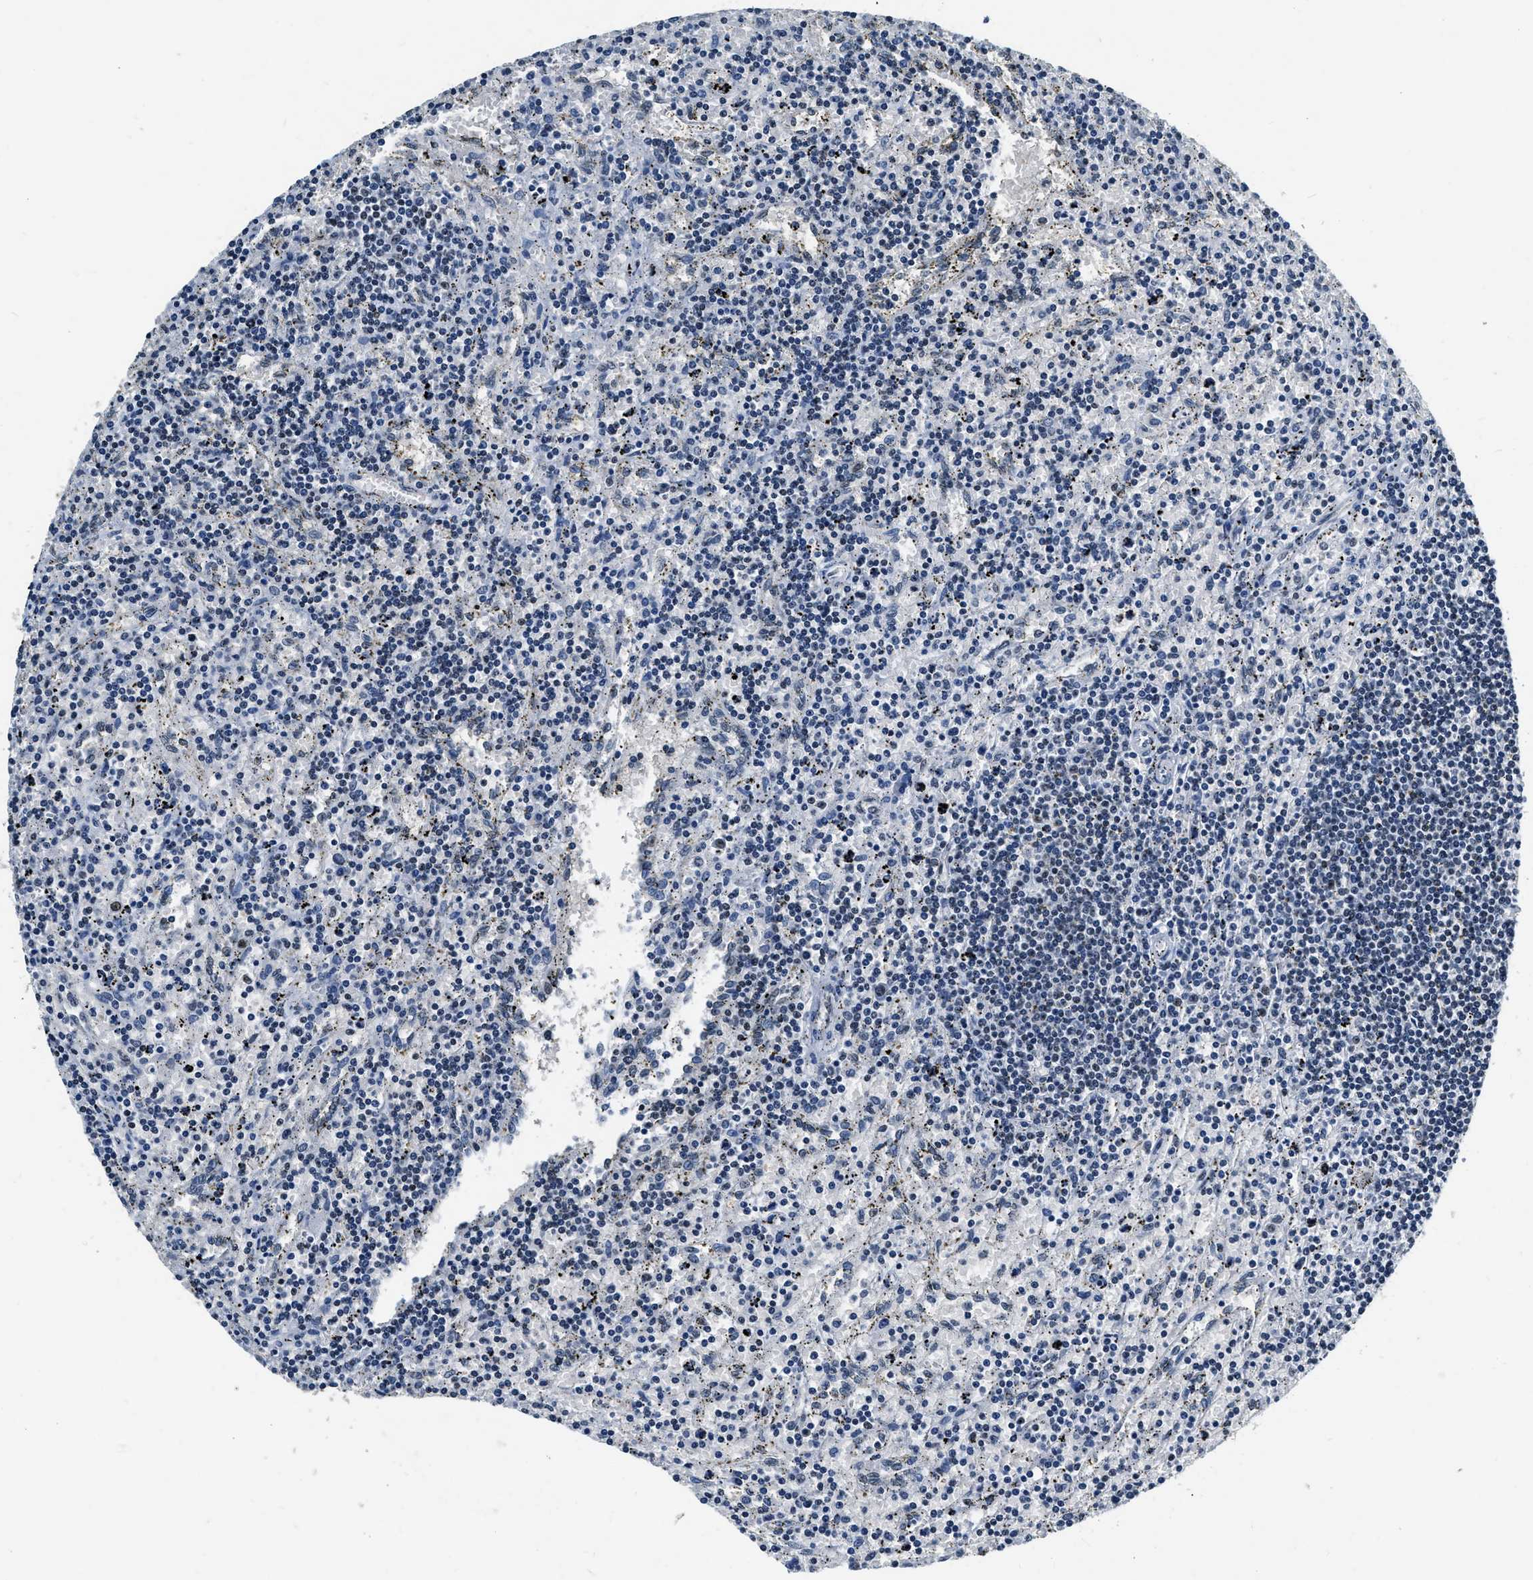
{"staining": {"intensity": "negative", "quantity": "none", "location": "none"}, "tissue": "lymphoma", "cell_type": "Tumor cells", "image_type": "cancer", "snomed": [{"axis": "morphology", "description": "Malignant lymphoma, non-Hodgkin's type, Low grade"}, {"axis": "topography", "description": "Spleen"}], "caption": "DAB (3,3'-diaminobenzidine) immunohistochemical staining of human malignant lymphoma, non-Hodgkin's type (low-grade) displays no significant staining in tumor cells.", "gene": "CCNE1", "patient": {"sex": "male", "age": 76}}